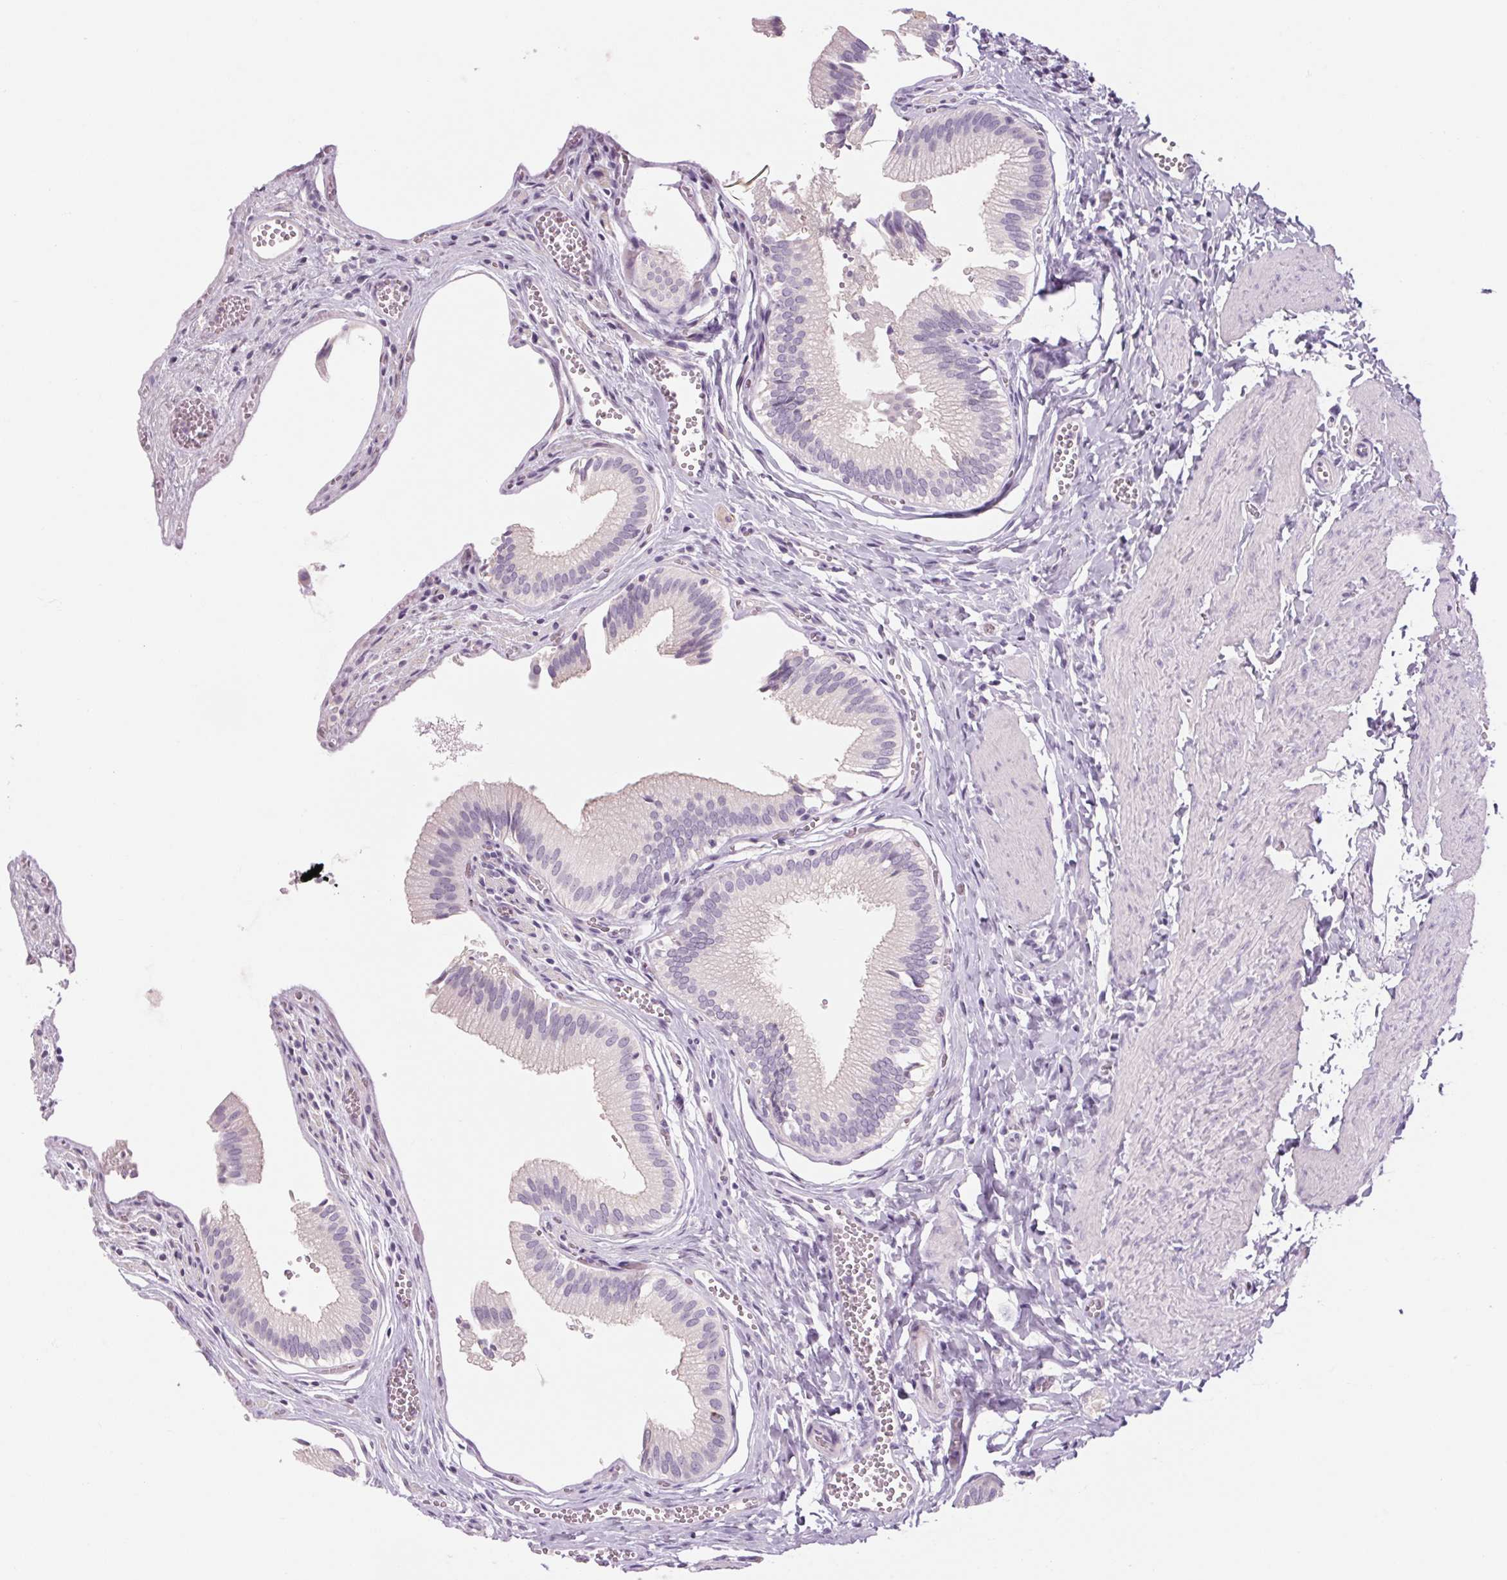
{"staining": {"intensity": "negative", "quantity": "none", "location": "none"}, "tissue": "gallbladder", "cell_type": "Glandular cells", "image_type": "normal", "snomed": [{"axis": "morphology", "description": "Normal tissue, NOS"}, {"axis": "topography", "description": "Gallbladder"}, {"axis": "topography", "description": "Peripheral nerve tissue"}], "caption": "This is a micrograph of immunohistochemistry staining of benign gallbladder, which shows no staining in glandular cells.", "gene": "RPTN", "patient": {"sex": "male", "age": 17}}